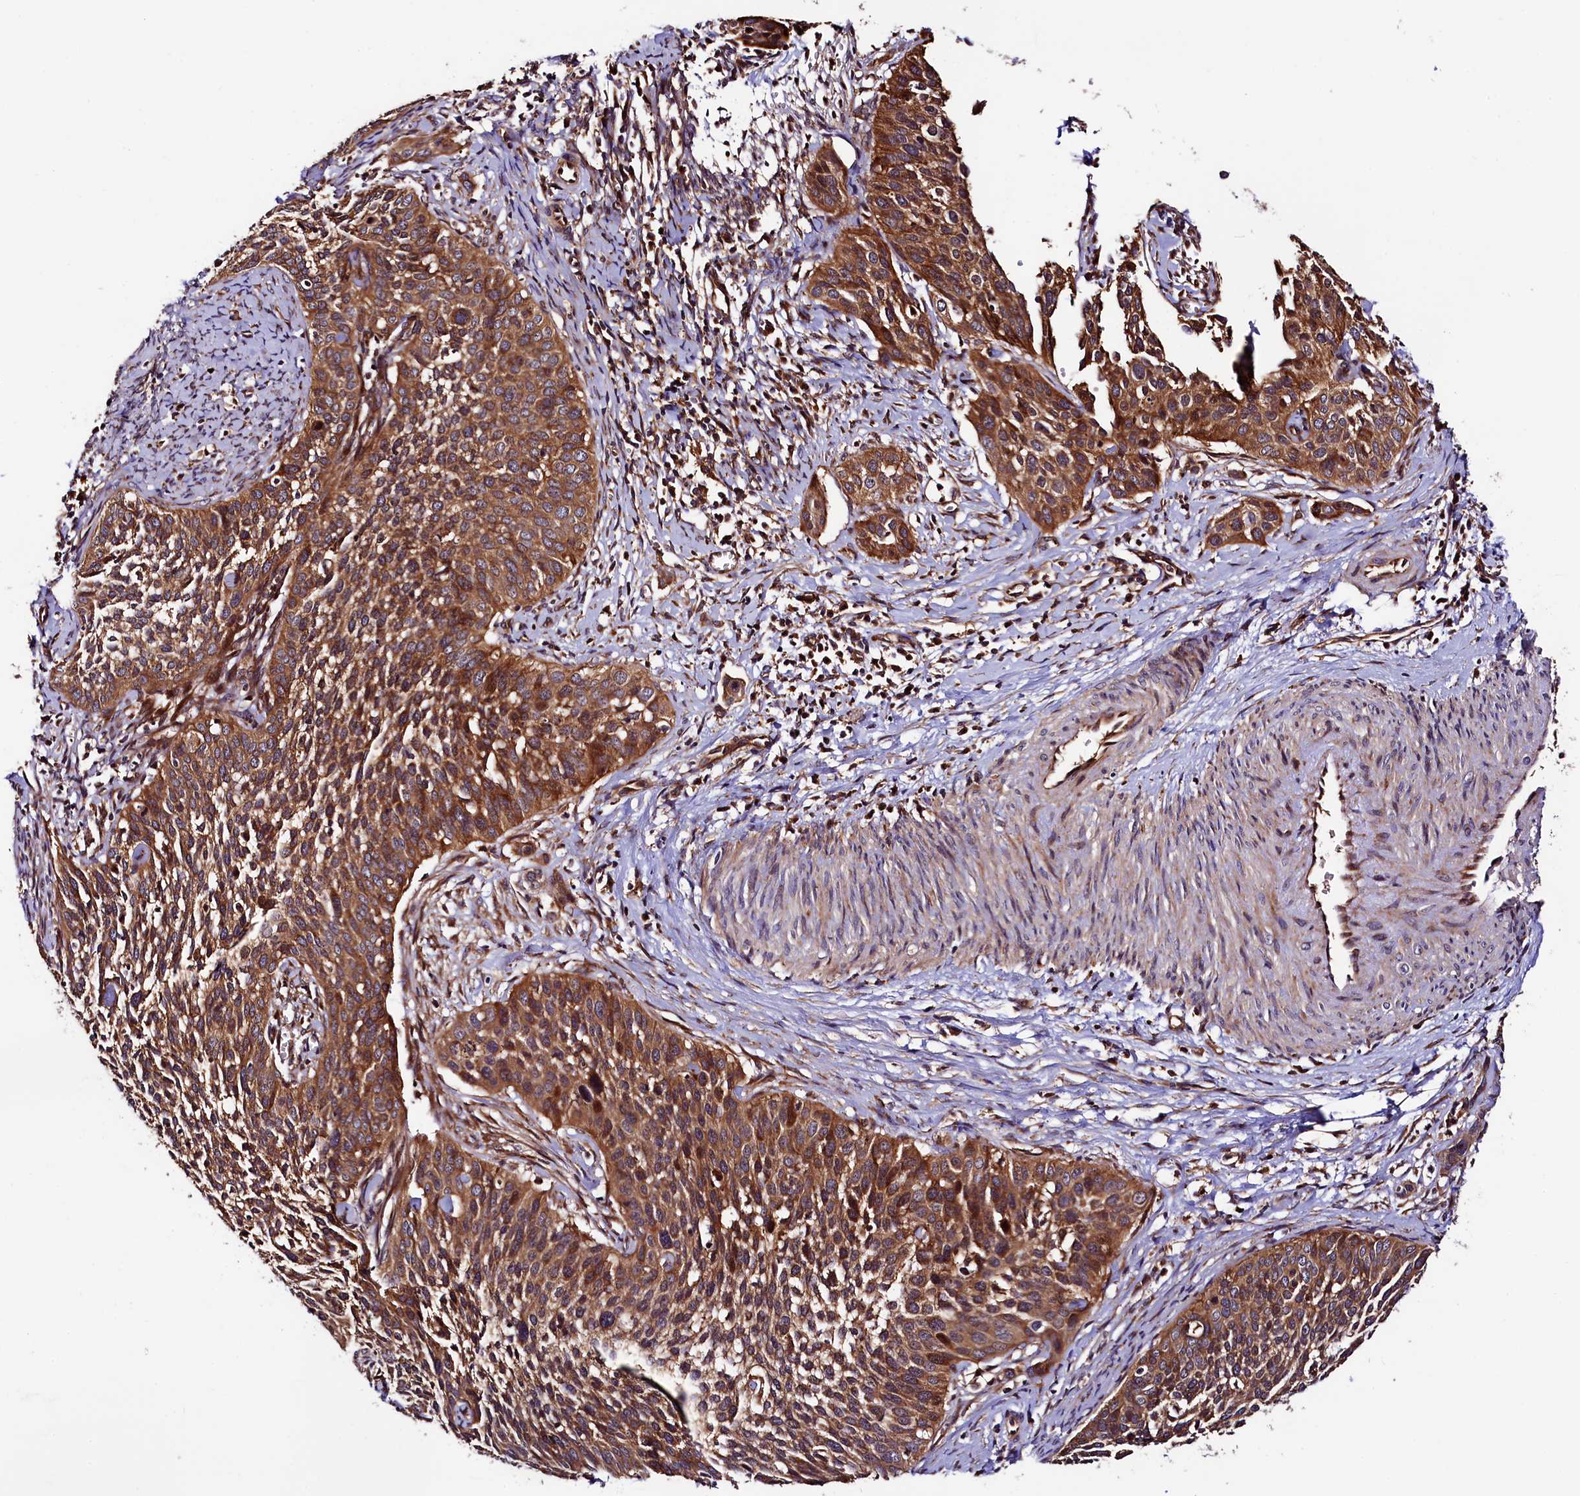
{"staining": {"intensity": "moderate", "quantity": ">75%", "location": "cytoplasmic/membranous"}, "tissue": "cervical cancer", "cell_type": "Tumor cells", "image_type": "cancer", "snomed": [{"axis": "morphology", "description": "Squamous cell carcinoma, NOS"}, {"axis": "topography", "description": "Cervix"}], "caption": "A histopathology image showing moderate cytoplasmic/membranous expression in about >75% of tumor cells in cervical cancer (squamous cell carcinoma), as visualized by brown immunohistochemical staining.", "gene": "VPS35", "patient": {"sex": "female", "age": 34}}